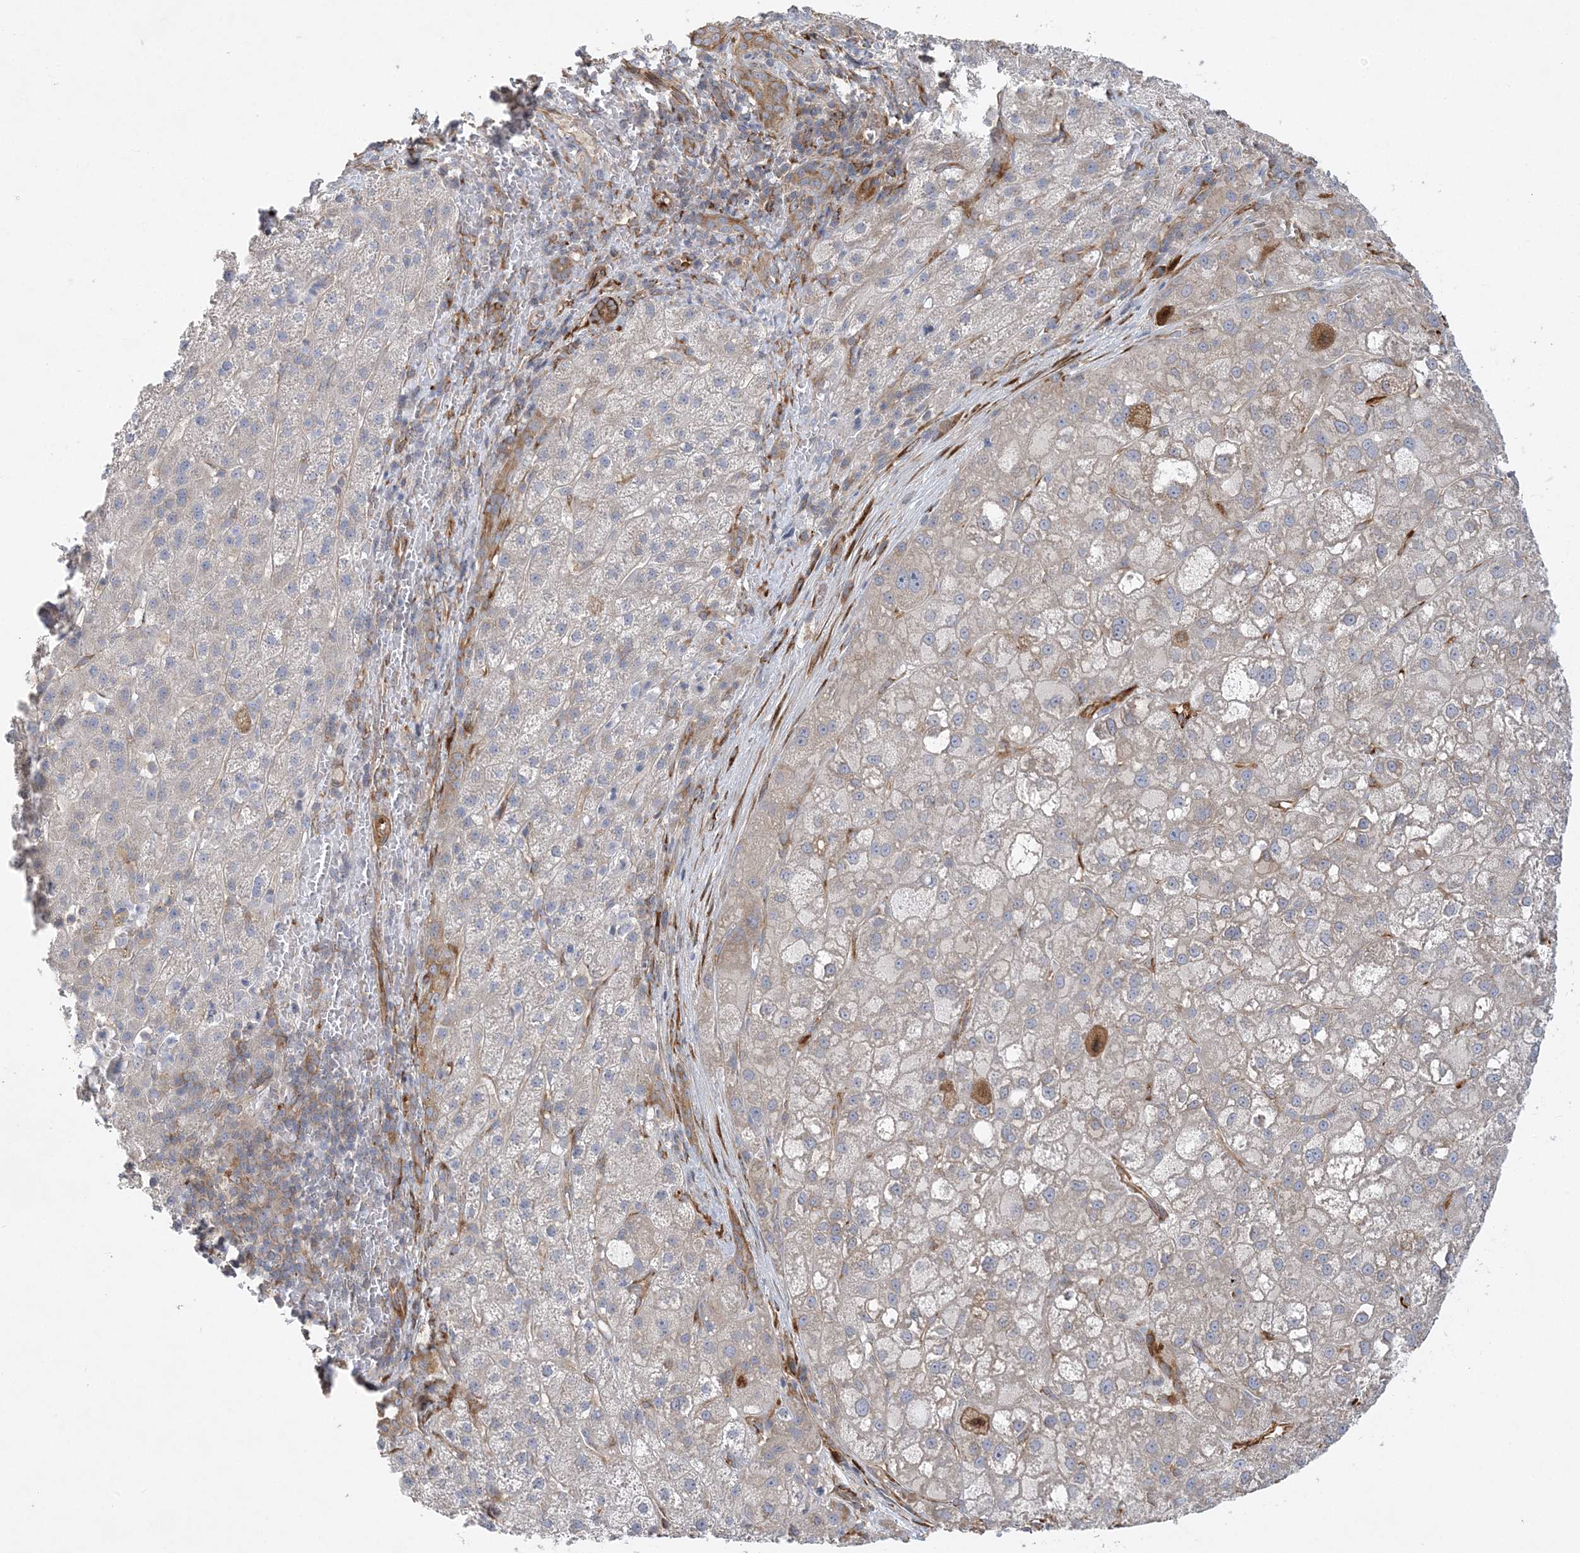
{"staining": {"intensity": "moderate", "quantity": "<25%", "location": "cytoplasmic/membranous"}, "tissue": "liver cancer", "cell_type": "Tumor cells", "image_type": "cancer", "snomed": [{"axis": "morphology", "description": "Carcinoma, Hepatocellular, NOS"}, {"axis": "topography", "description": "Liver"}], "caption": "This is a histology image of IHC staining of liver cancer (hepatocellular carcinoma), which shows moderate staining in the cytoplasmic/membranous of tumor cells.", "gene": "MAP4K5", "patient": {"sex": "male", "age": 57}}